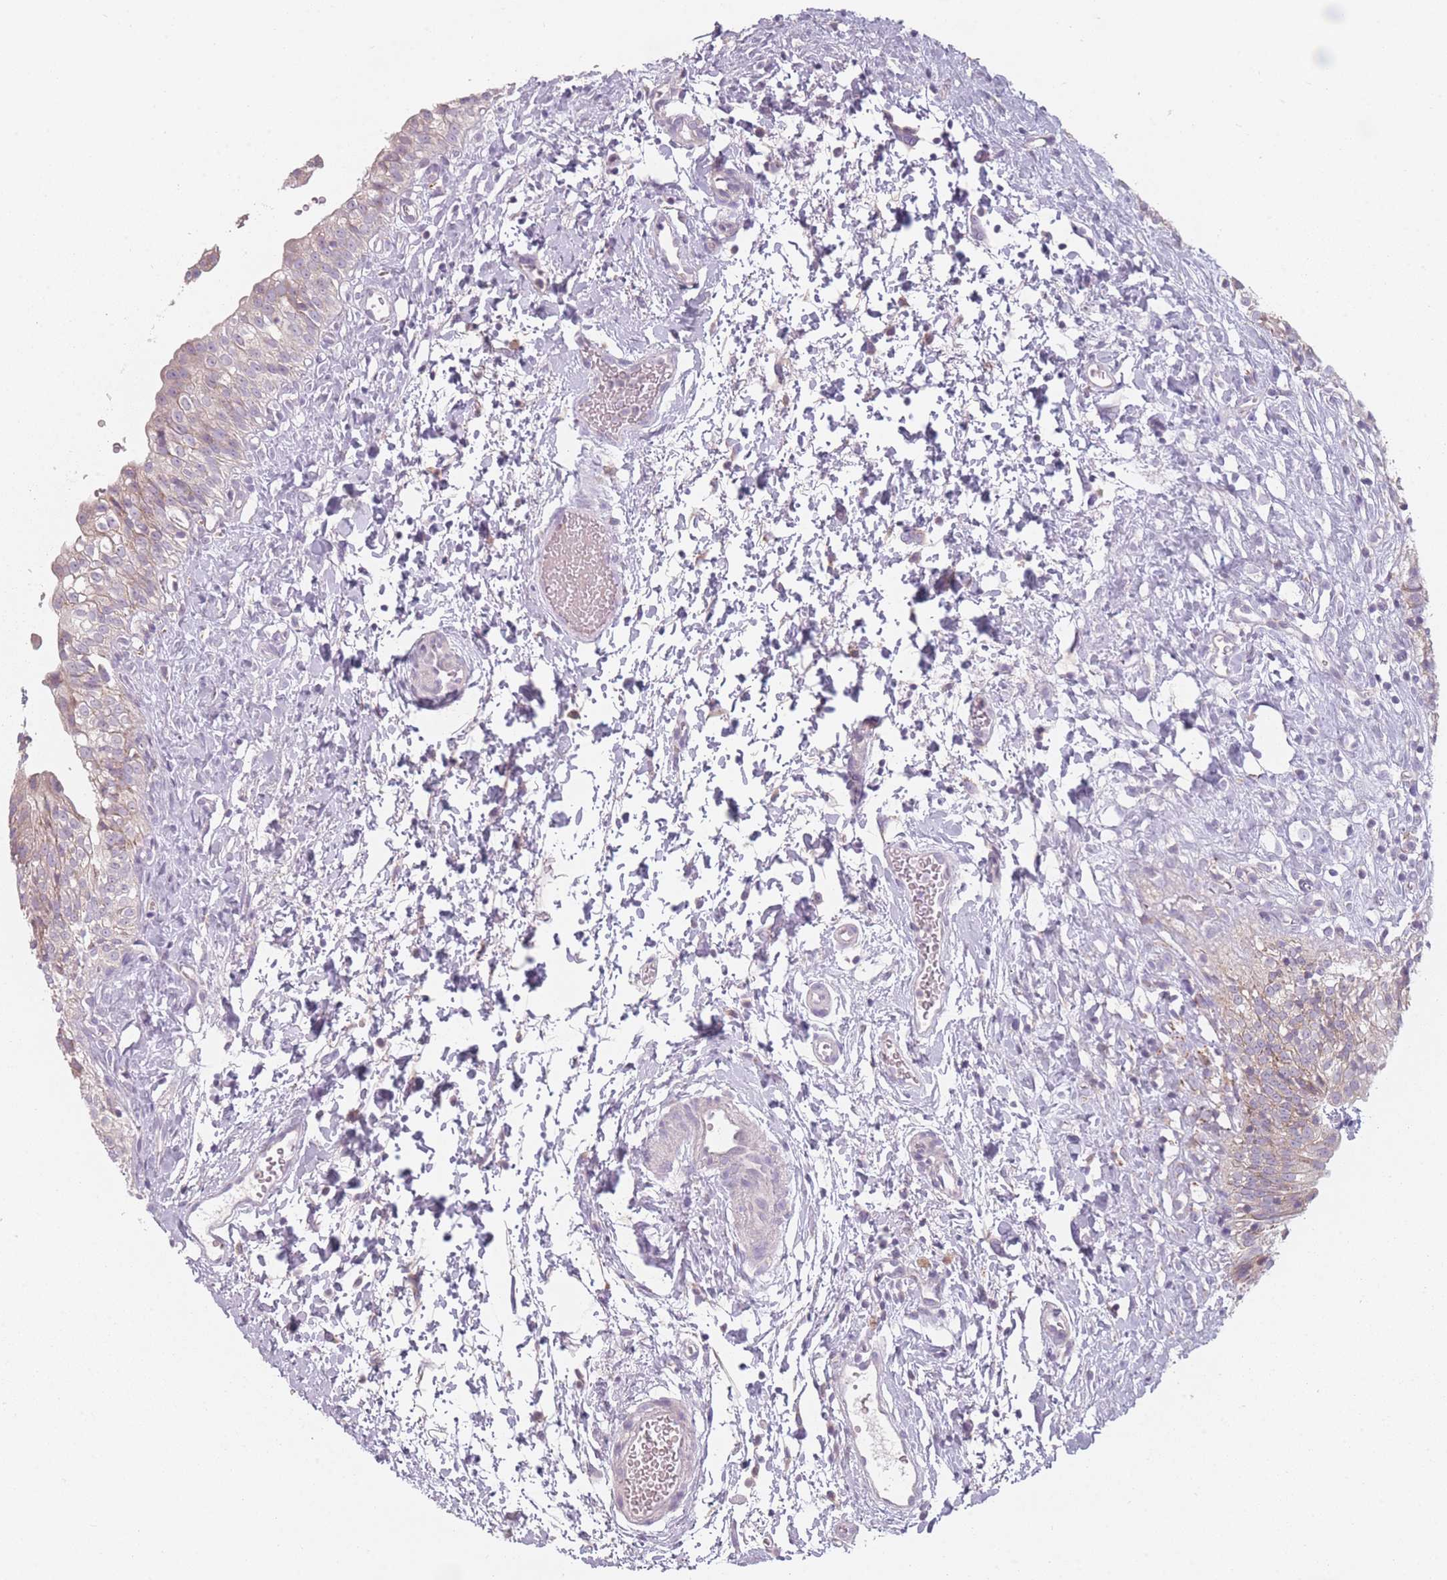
{"staining": {"intensity": "weak", "quantity": "<25%", "location": "cytoplasmic/membranous"}, "tissue": "urinary bladder", "cell_type": "Urothelial cells", "image_type": "normal", "snomed": [{"axis": "morphology", "description": "Normal tissue, NOS"}, {"axis": "topography", "description": "Urinary bladder"}], "caption": "Immunohistochemistry (IHC) of normal human urinary bladder exhibits no expression in urothelial cells.", "gene": "PEX11B", "patient": {"sex": "male", "age": 51}}